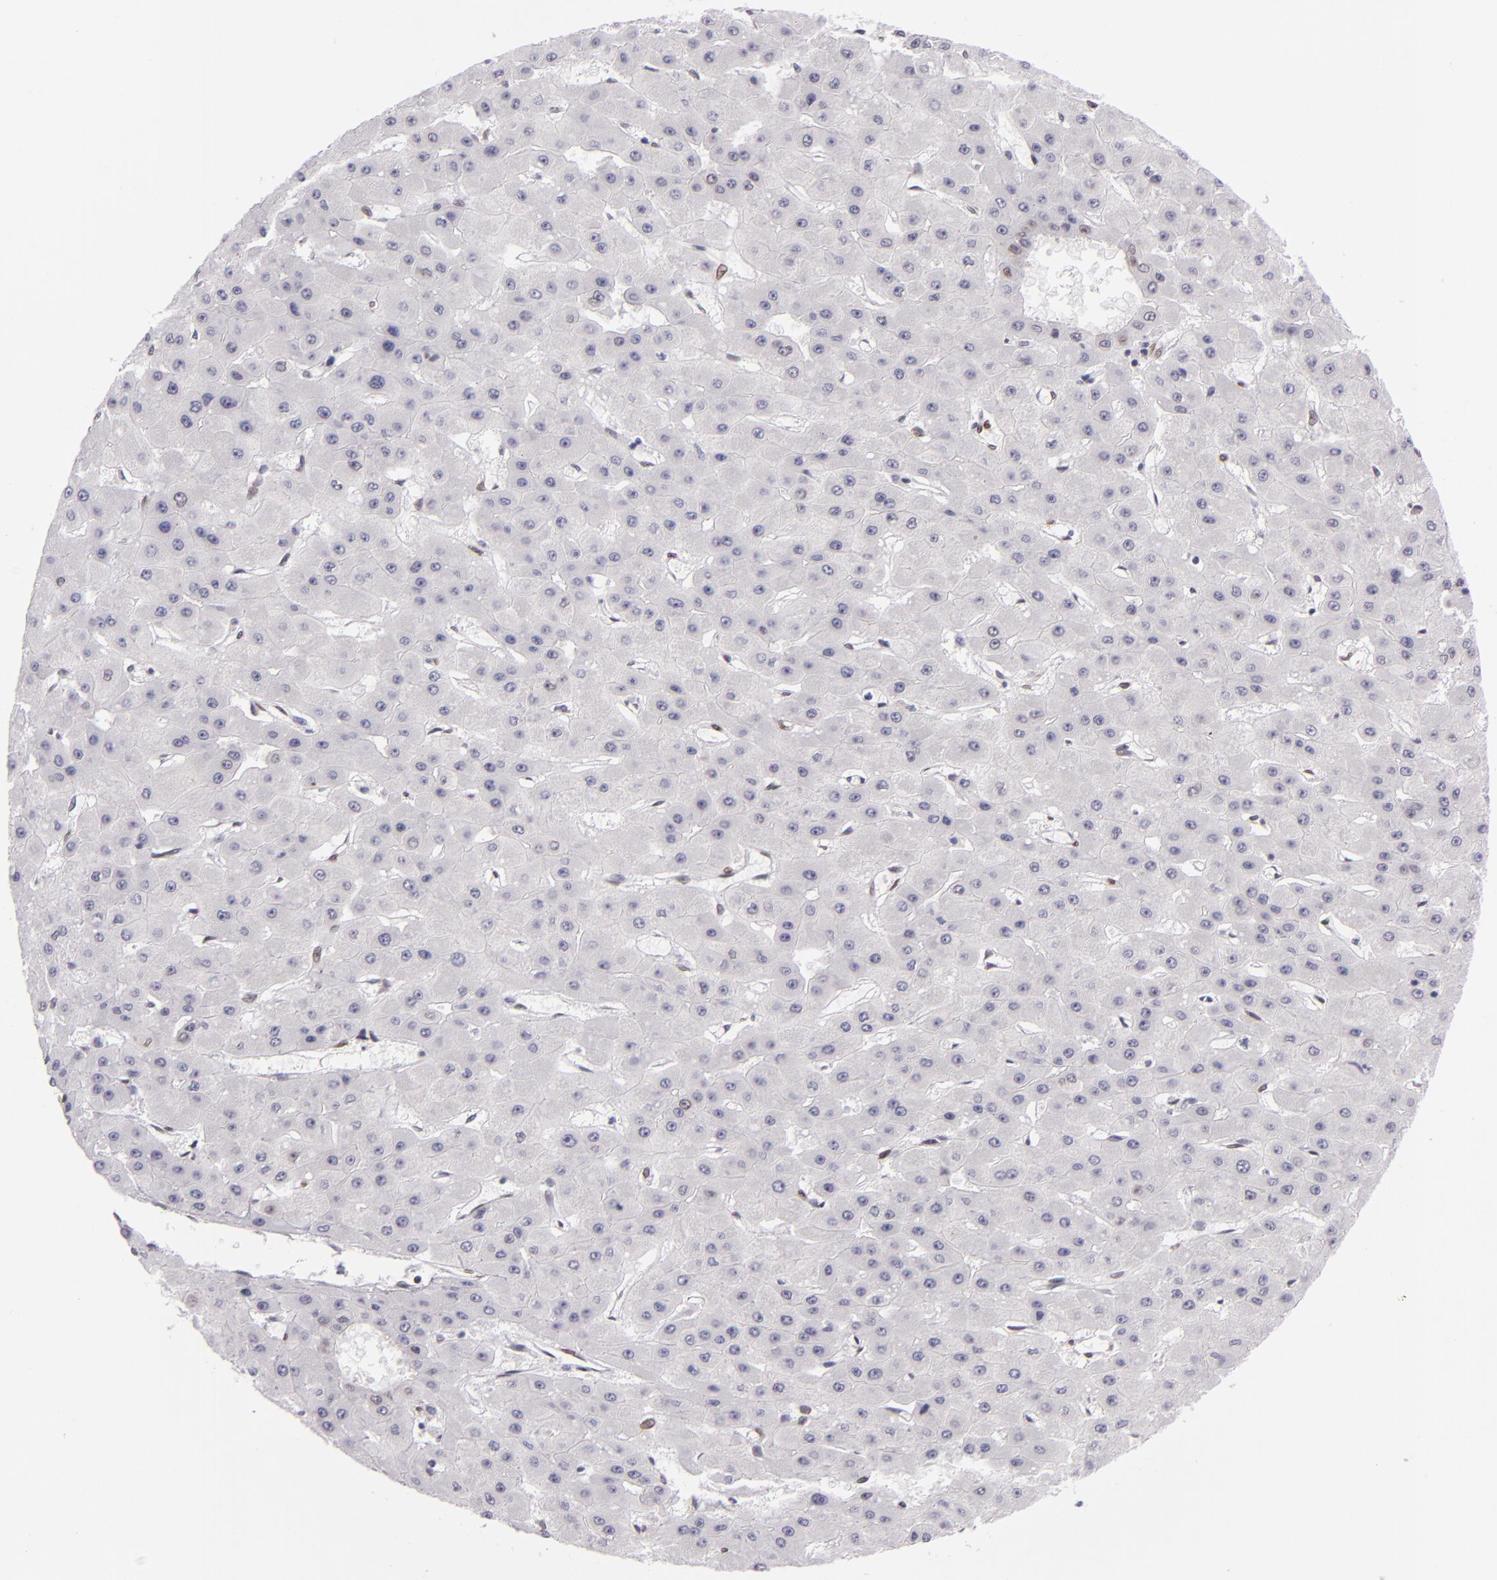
{"staining": {"intensity": "negative", "quantity": "none", "location": "none"}, "tissue": "liver cancer", "cell_type": "Tumor cells", "image_type": "cancer", "snomed": [{"axis": "morphology", "description": "Carcinoma, Hepatocellular, NOS"}, {"axis": "topography", "description": "Liver"}], "caption": "Tumor cells show no significant protein positivity in liver cancer. (Brightfield microscopy of DAB immunohistochemistry (IHC) at high magnification).", "gene": "EMD", "patient": {"sex": "female", "age": 52}}